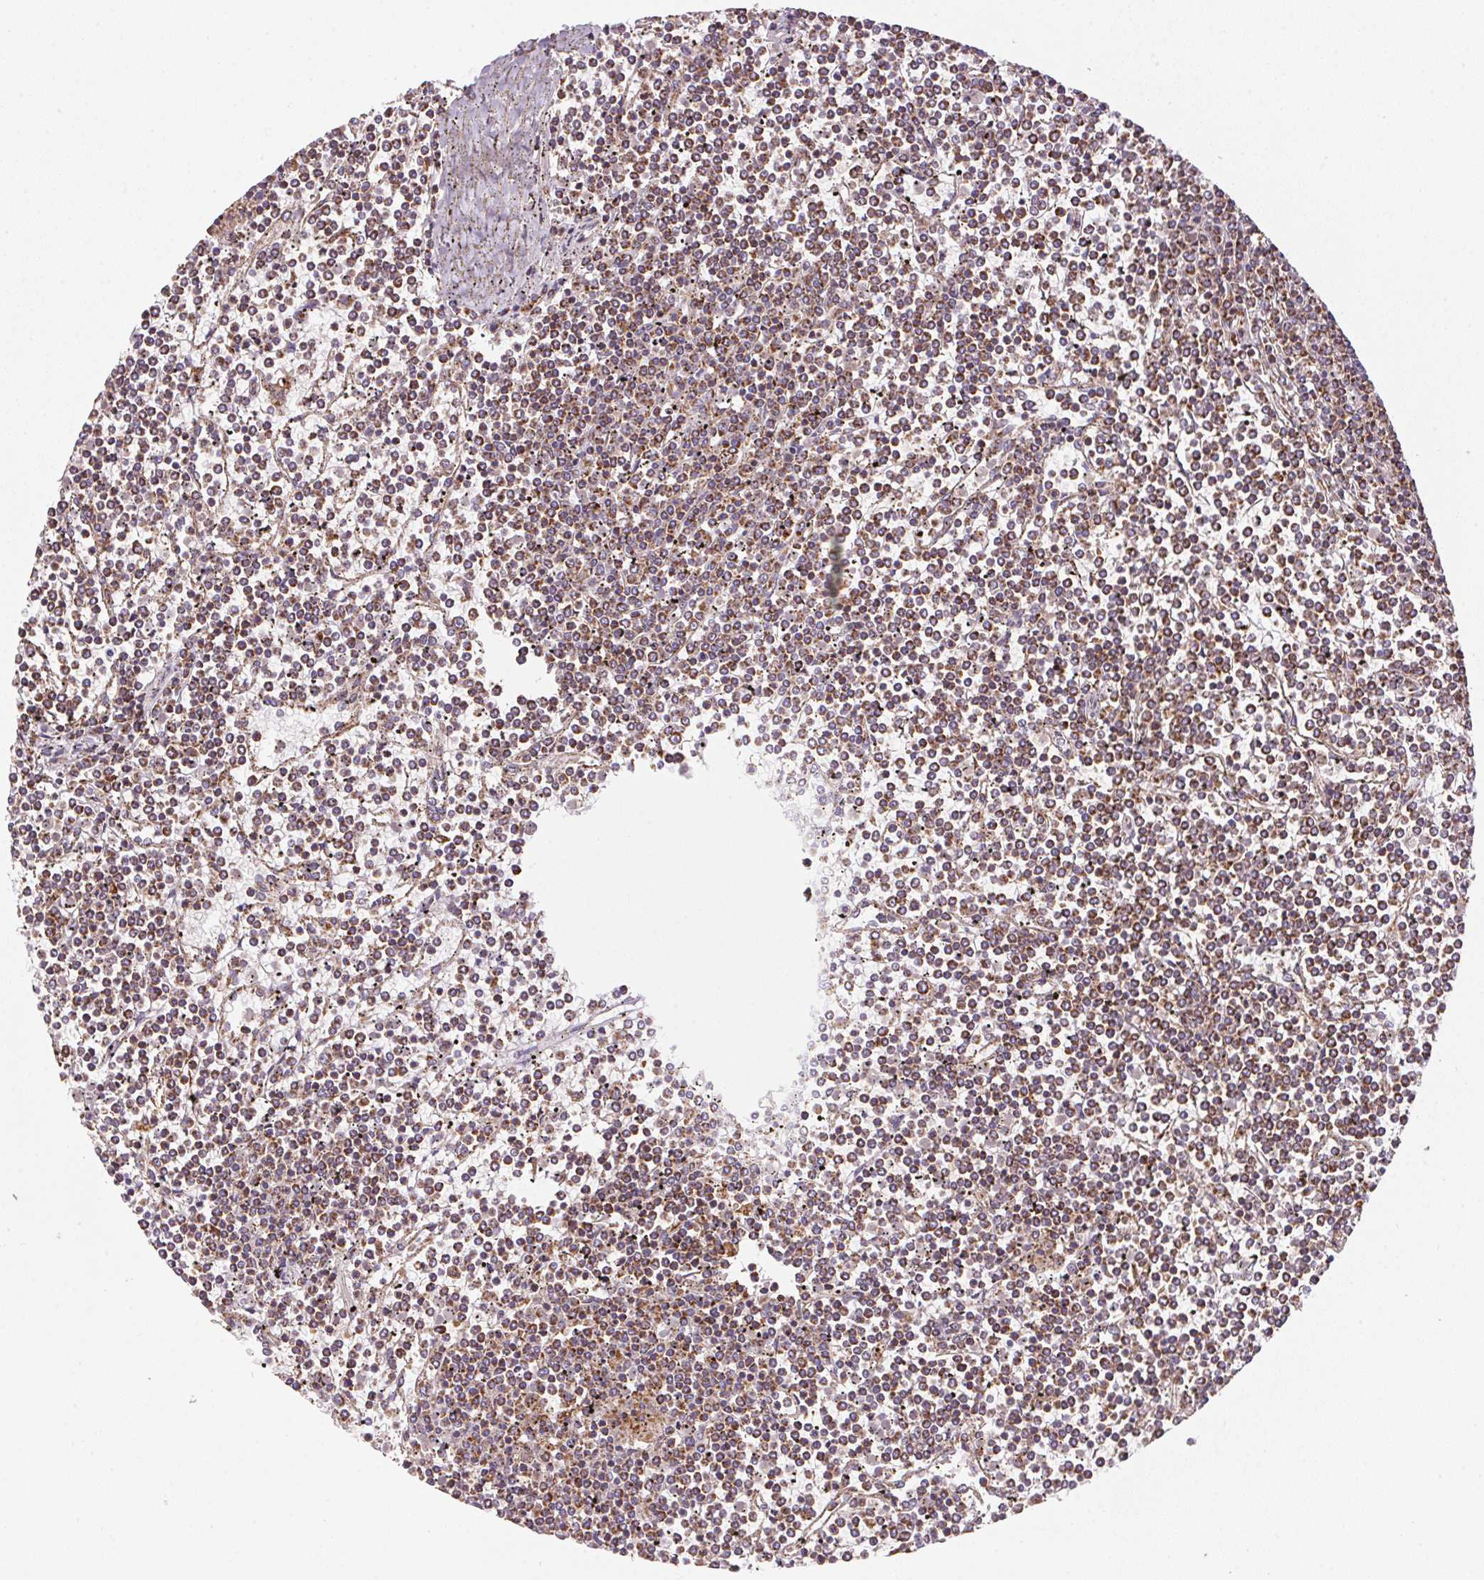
{"staining": {"intensity": "moderate", "quantity": ">75%", "location": "cytoplasmic/membranous"}, "tissue": "lymphoma", "cell_type": "Tumor cells", "image_type": "cancer", "snomed": [{"axis": "morphology", "description": "Malignant lymphoma, non-Hodgkin's type, Low grade"}, {"axis": "topography", "description": "Spleen"}], "caption": "IHC micrograph of neoplastic tissue: low-grade malignant lymphoma, non-Hodgkin's type stained using IHC exhibits medium levels of moderate protein expression localized specifically in the cytoplasmic/membranous of tumor cells, appearing as a cytoplasmic/membranous brown color.", "gene": "NDUFS2", "patient": {"sex": "female", "age": 19}}